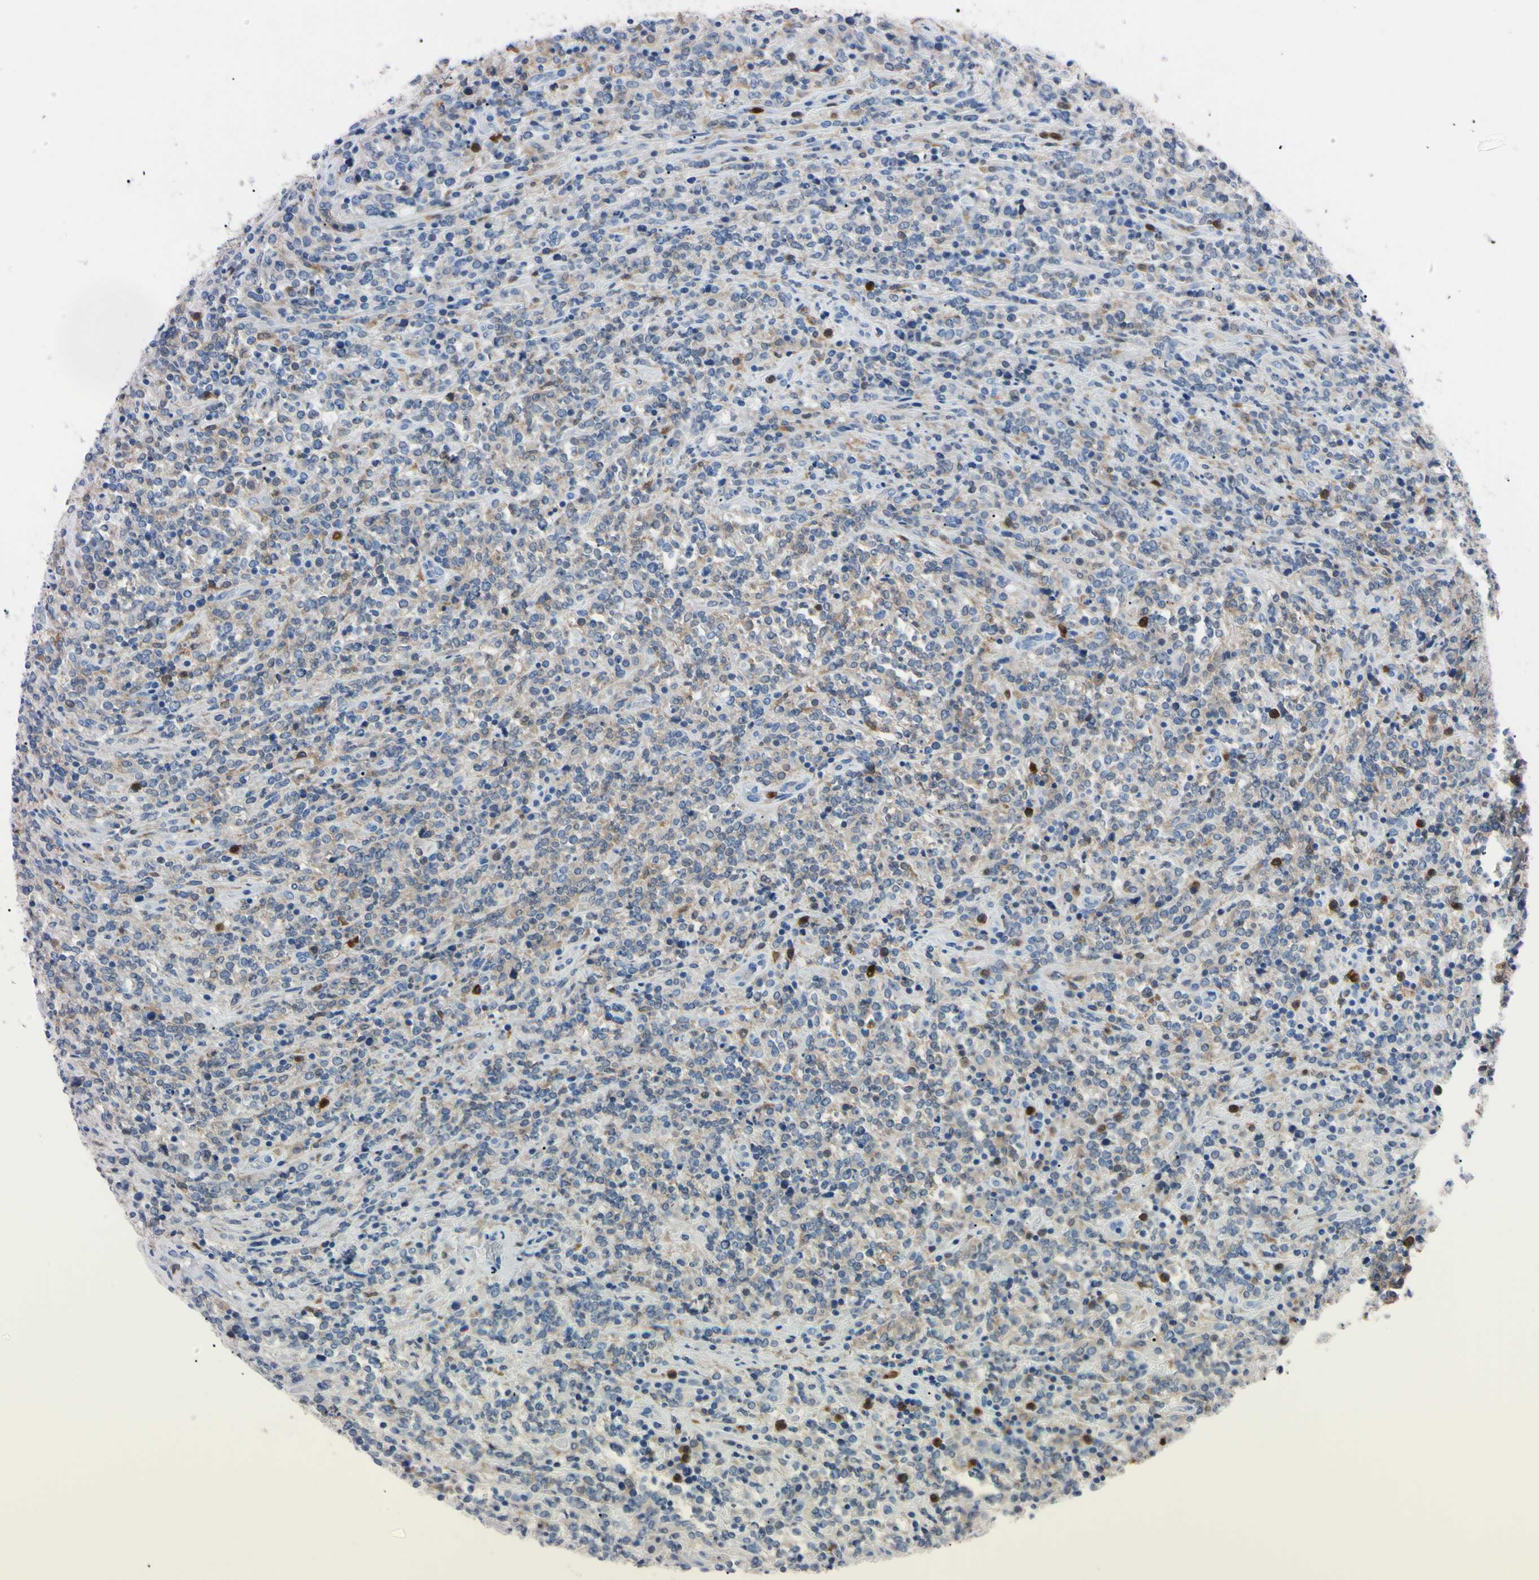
{"staining": {"intensity": "negative", "quantity": "none", "location": "none"}, "tissue": "lymphoma", "cell_type": "Tumor cells", "image_type": "cancer", "snomed": [{"axis": "morphology", "description": "Malignant lymphoma, non-Hodgkin's type, High grade"}, {"axis": "topography", "description": "Soft tissue"}], "caption": "The micrograph displays no significant expression in tumor cells of malignant lymphoma, non-Hodgkin's type (high-grade).", "gene": "NCF4", "patient": {"sex": "male", "age": 18}}